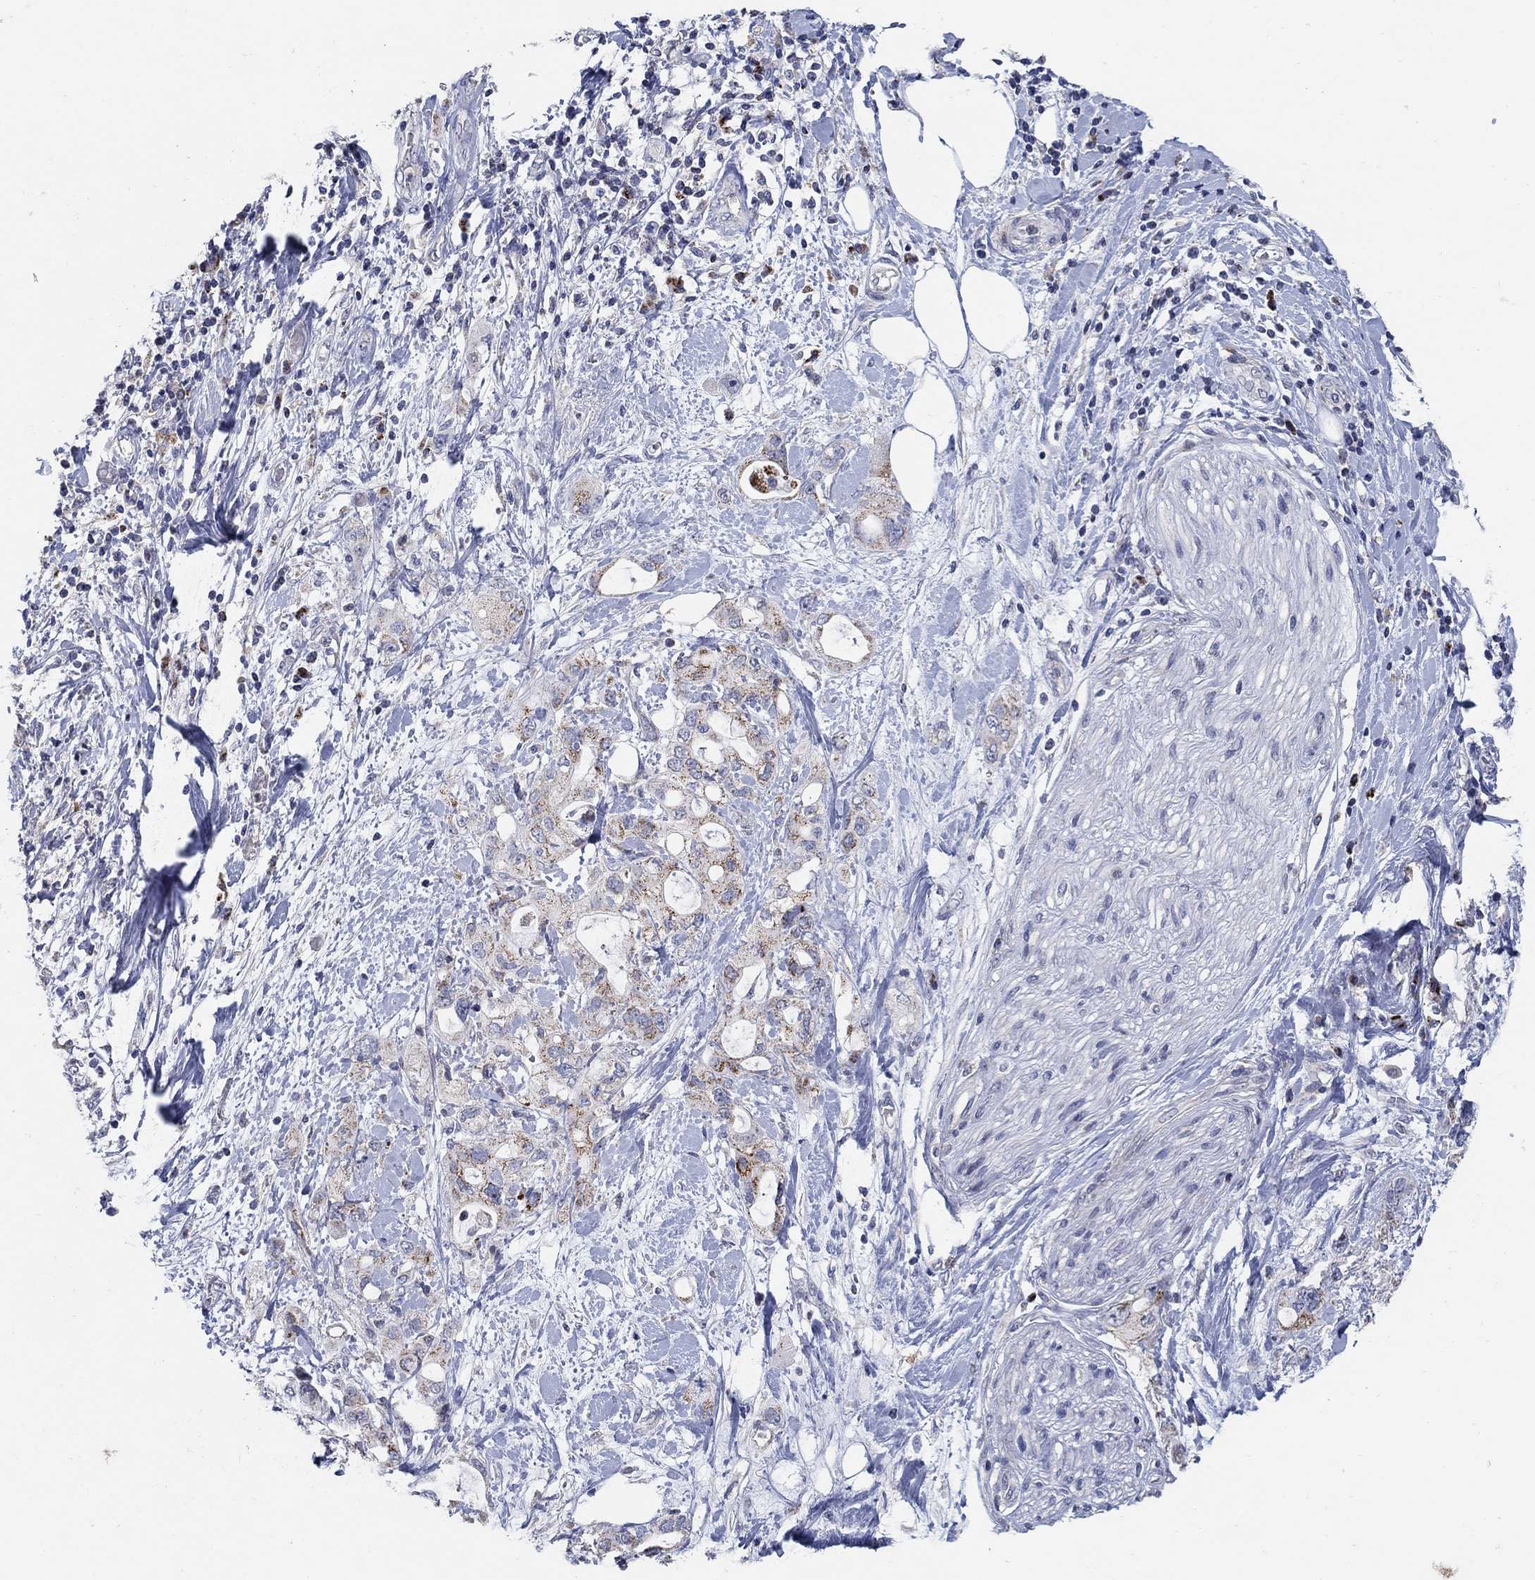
{"staining": {"intensity": "strong", "quantity": "25%-75%", "location": "cytoplasmic/membranous"}, "tissue": "pancreatic cancer", "cell_type": "Tumor cells", "image_type": "cancer", "snomed": [{"axis": "morphology", "description": "Adenocarcinoma, NOS"}, {"axis": "topography", "description": "Pancreas"}], "caption": "The immunohistochemical stain highlights strong cytoplasmic/membranous expression in tumor cells of pancreatic cancer (adenocarcinoma) tissue. The protein of interest is stained brown, and the nuclei are stained in blue (DAB (3,3'-diaminobenzidine) IHC with brightfield microscopy, high magnification).", "gene": "HMX2", "patient": {"sex": "female", "age": 56}}